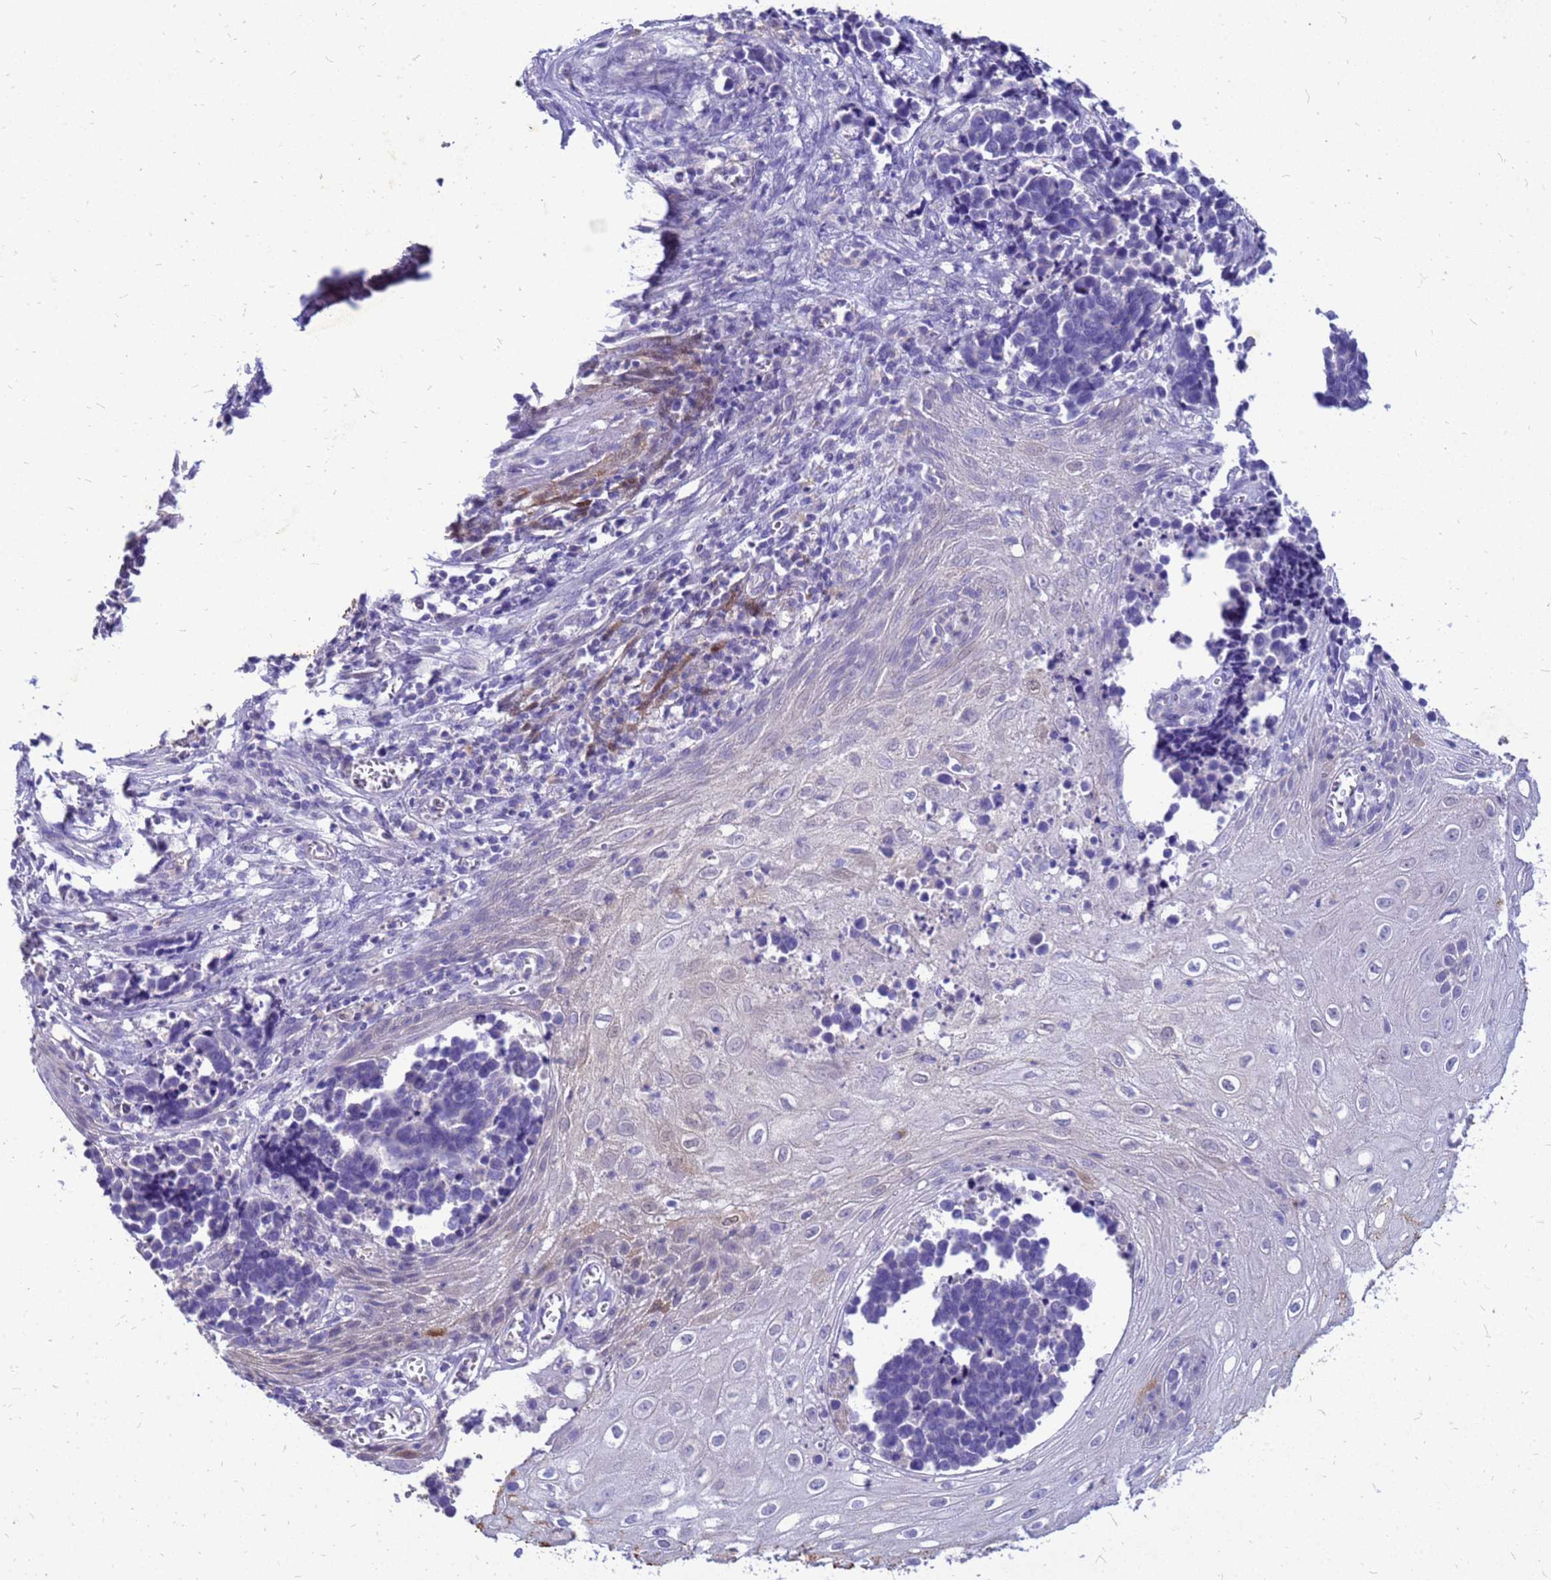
{"staining": {"intensity": "negative", "quantity": "none", "location": "none"}, "tissue": "cervical cancer", "cell_type": "Tumor cells", "image_type": "cancer", "snomed": [{"axis": "morphology", "description": "Normal tissue, NOS"}, {"axis": "morphology", "description": "Squamous cell carcinoma, NOS"}, {"axis": "topography", "description": "Cervix"}], "caption": "This is a photomicrograph of immunohistochemistry staining of cervical cancer, which shows no positivity in tumor cells.", "gene": "AKR1C1", "patient": {"sex": "female", "age": 35}}